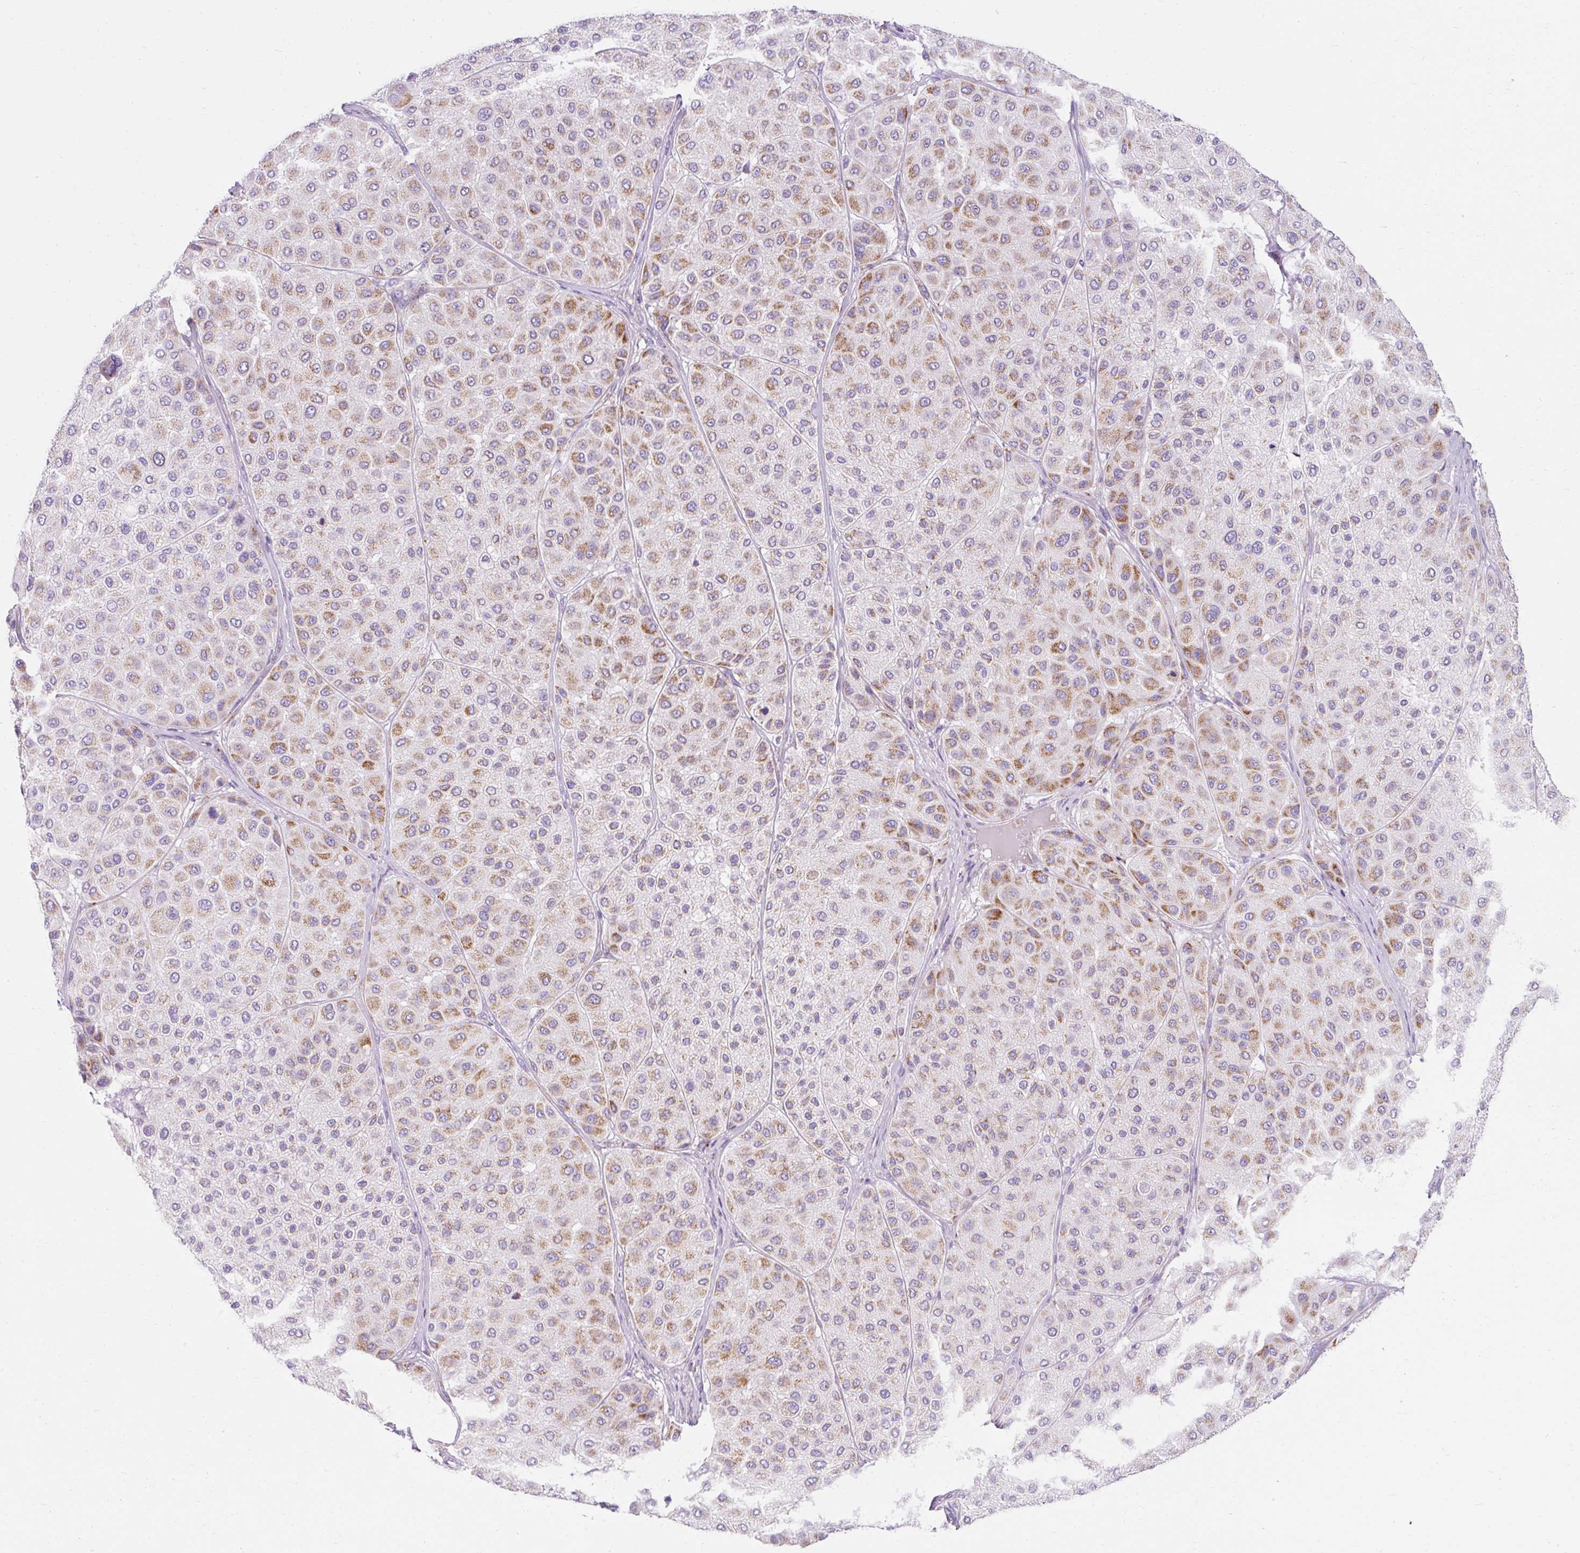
{"staining": {"intensity": "moderate", "quantity": "25%-75%", "location": "cytoplasmic/membranous"}, "tissue": "melanoma", "cell_type": "Tumor cells", "image_type": "cancer", "snomed": [{"axis": "morphology", "description": "Malignant melanoma, Metastatic site"}, {"axis": "topography", "description": "Smooth muscle"}], "caption": "A medium amount of moderate cytoplasmic/membranous expression is seen in about 25%-75% of tumor cells in melanoma tissue.", "gene": "PLPP2", "patient": {"sex": "male", "age": 41}}